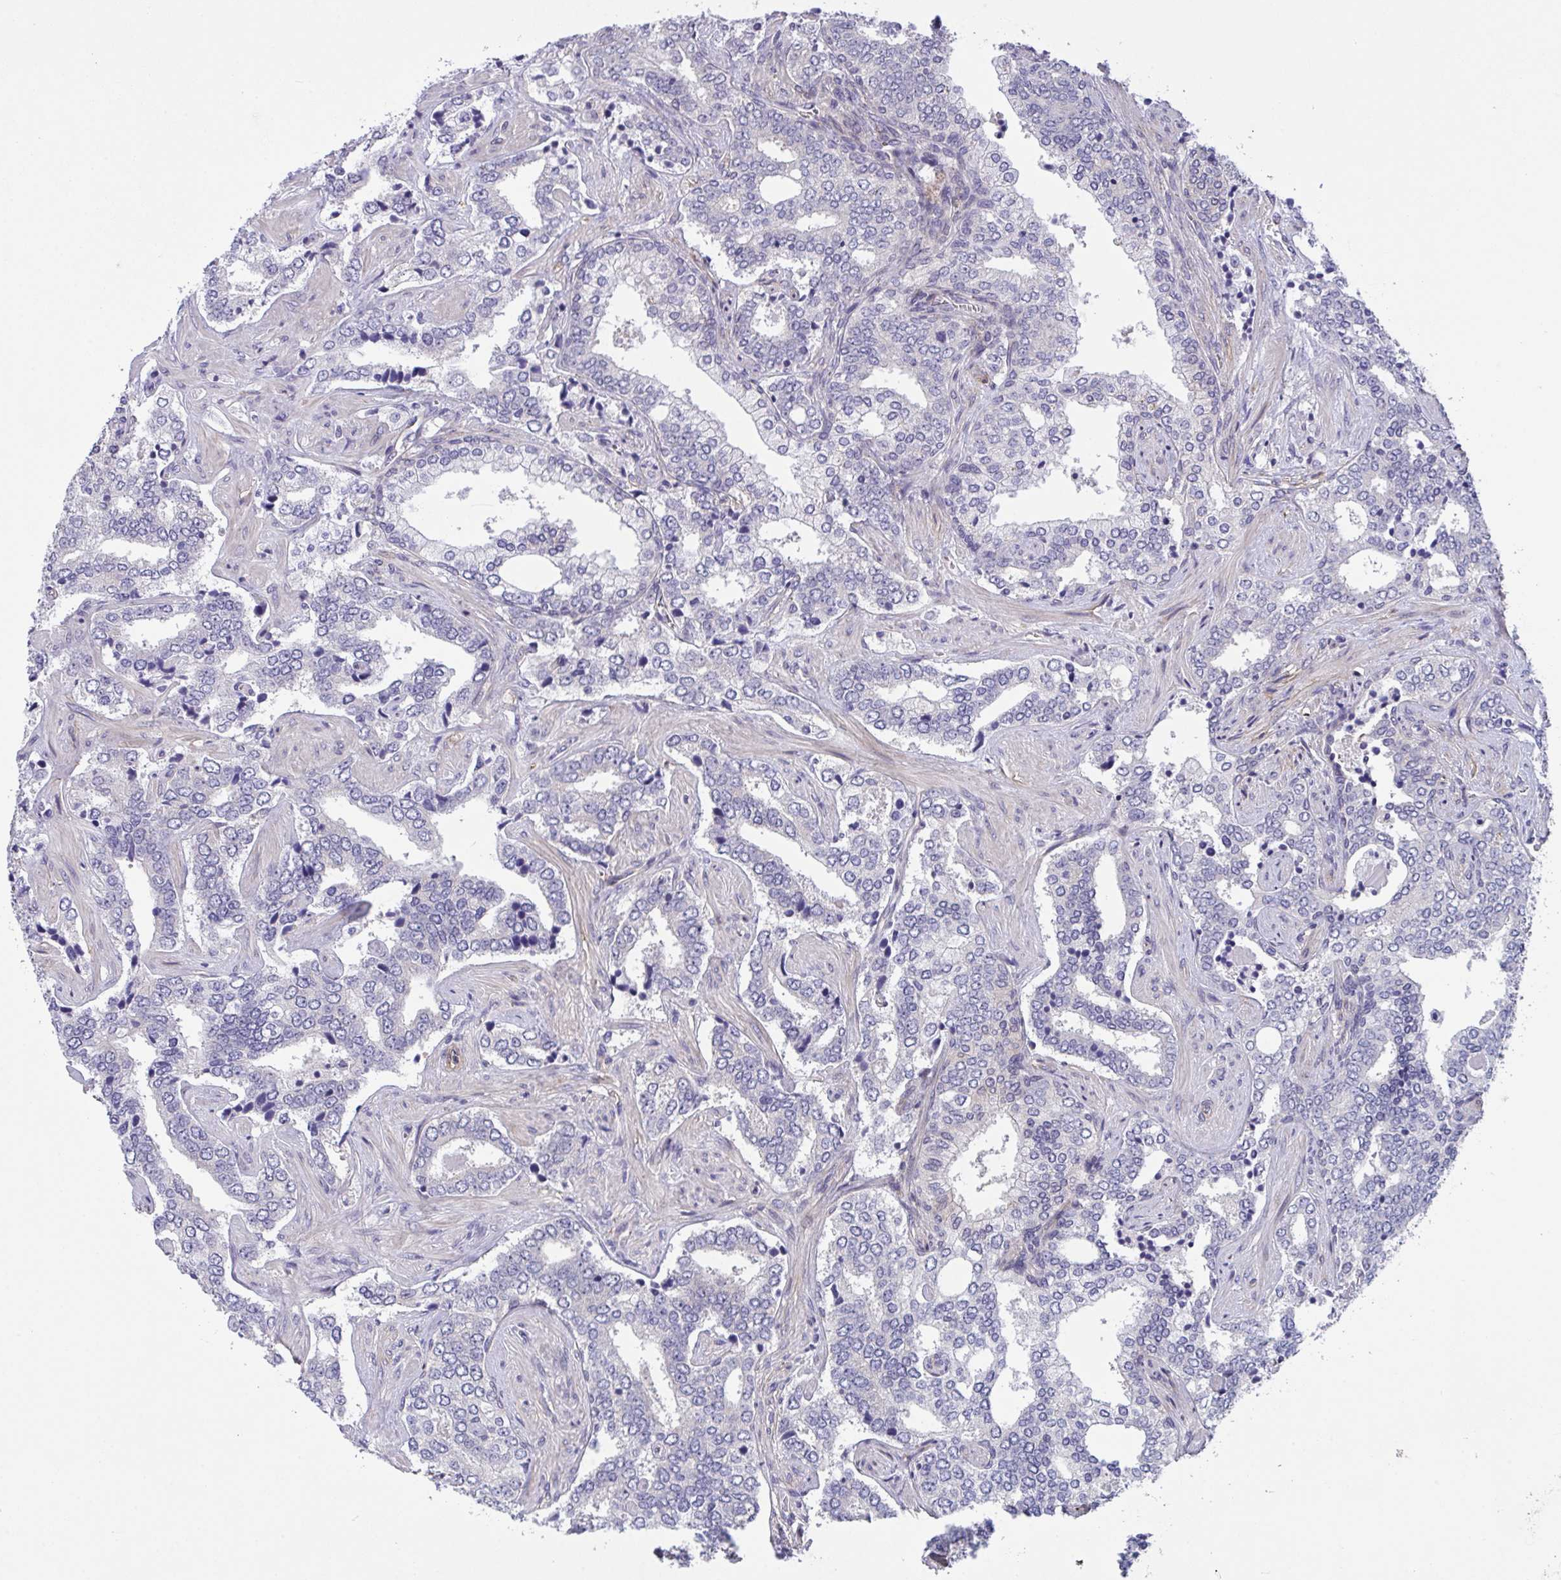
{"staining": {"intensity": "negative", "quantity": "none", "location": "none"}, "tissue": "prostate cancer", "cell_type": "Tumor cells", "image_type": "cancer", "snomed": [{"axis": "morphology", "description": "Adenocarcinoma, High grade"}, {"axis": "topography", "description": "Prostate"}], "caption": "Immunohistochemical staining of prostate adenocarcinoma (high-grade) demonstrates no significant expression in tumor cells. The staining is performed using DAB brown chromogen with nuclei counter-stained in using hematoxylin.", "gene": "RHOXF1", "patient": {"sex": "male", "age": 60}}